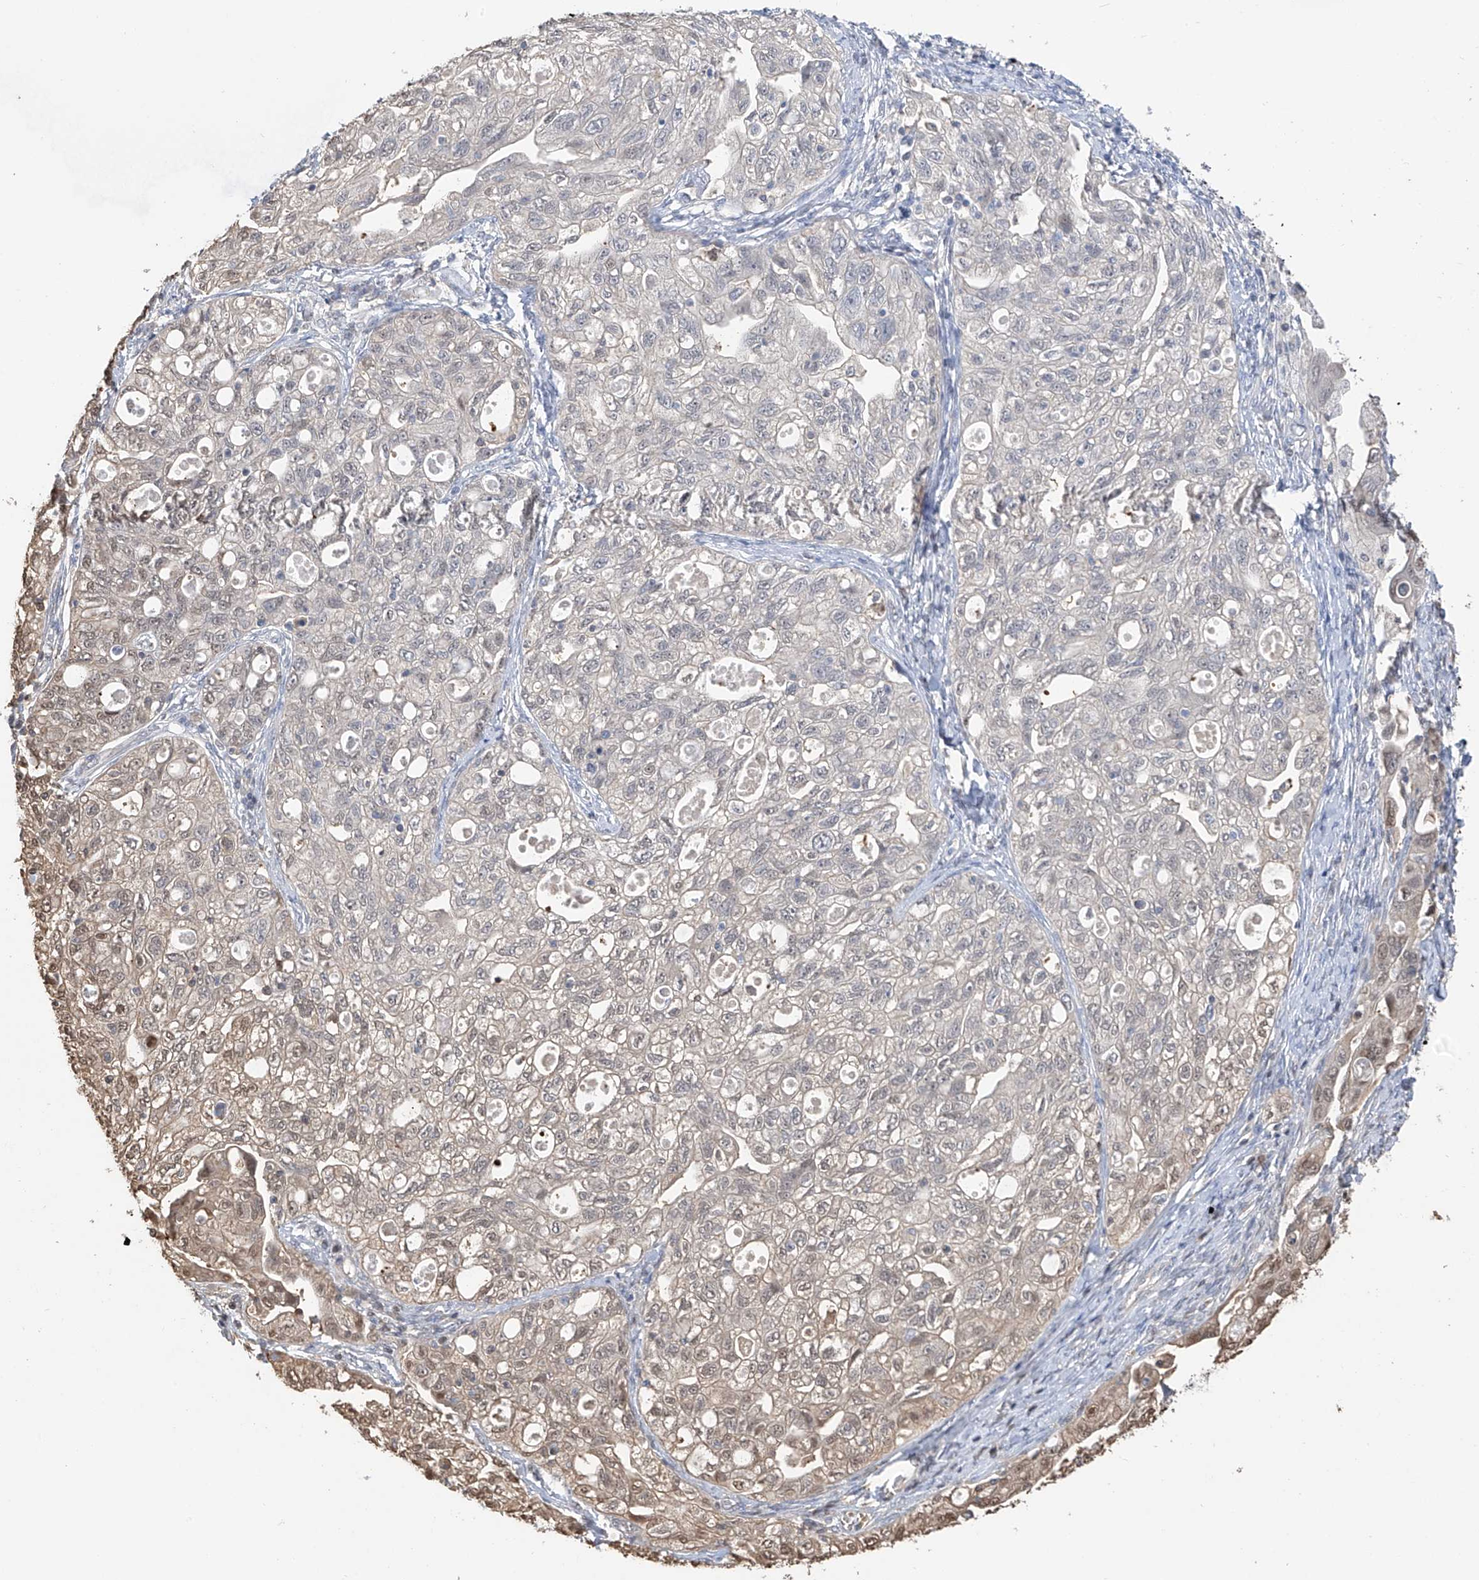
{"staining": {"intensity": "negative", "quantity": "none", "location": "none"}, "tissue": "ovarian cancer", "cell_type": "Tumor cells", "image_type": "cancer", "snomed": [{"axis": "morphology", "description": "Carcinoma, NOS"}, {"axis": "morphology", "description": "Cystadenocarcinoma, serous, NOS"}, {"axis": "topography", "description": "Ovary"}], "caption": "An IHC photomicrograph of ovarian cancer is shown. There is no staining in tumor cells of ovarian cancer.", "gene": "PMM1", "patient": {"sex": "female", "age": 69}}